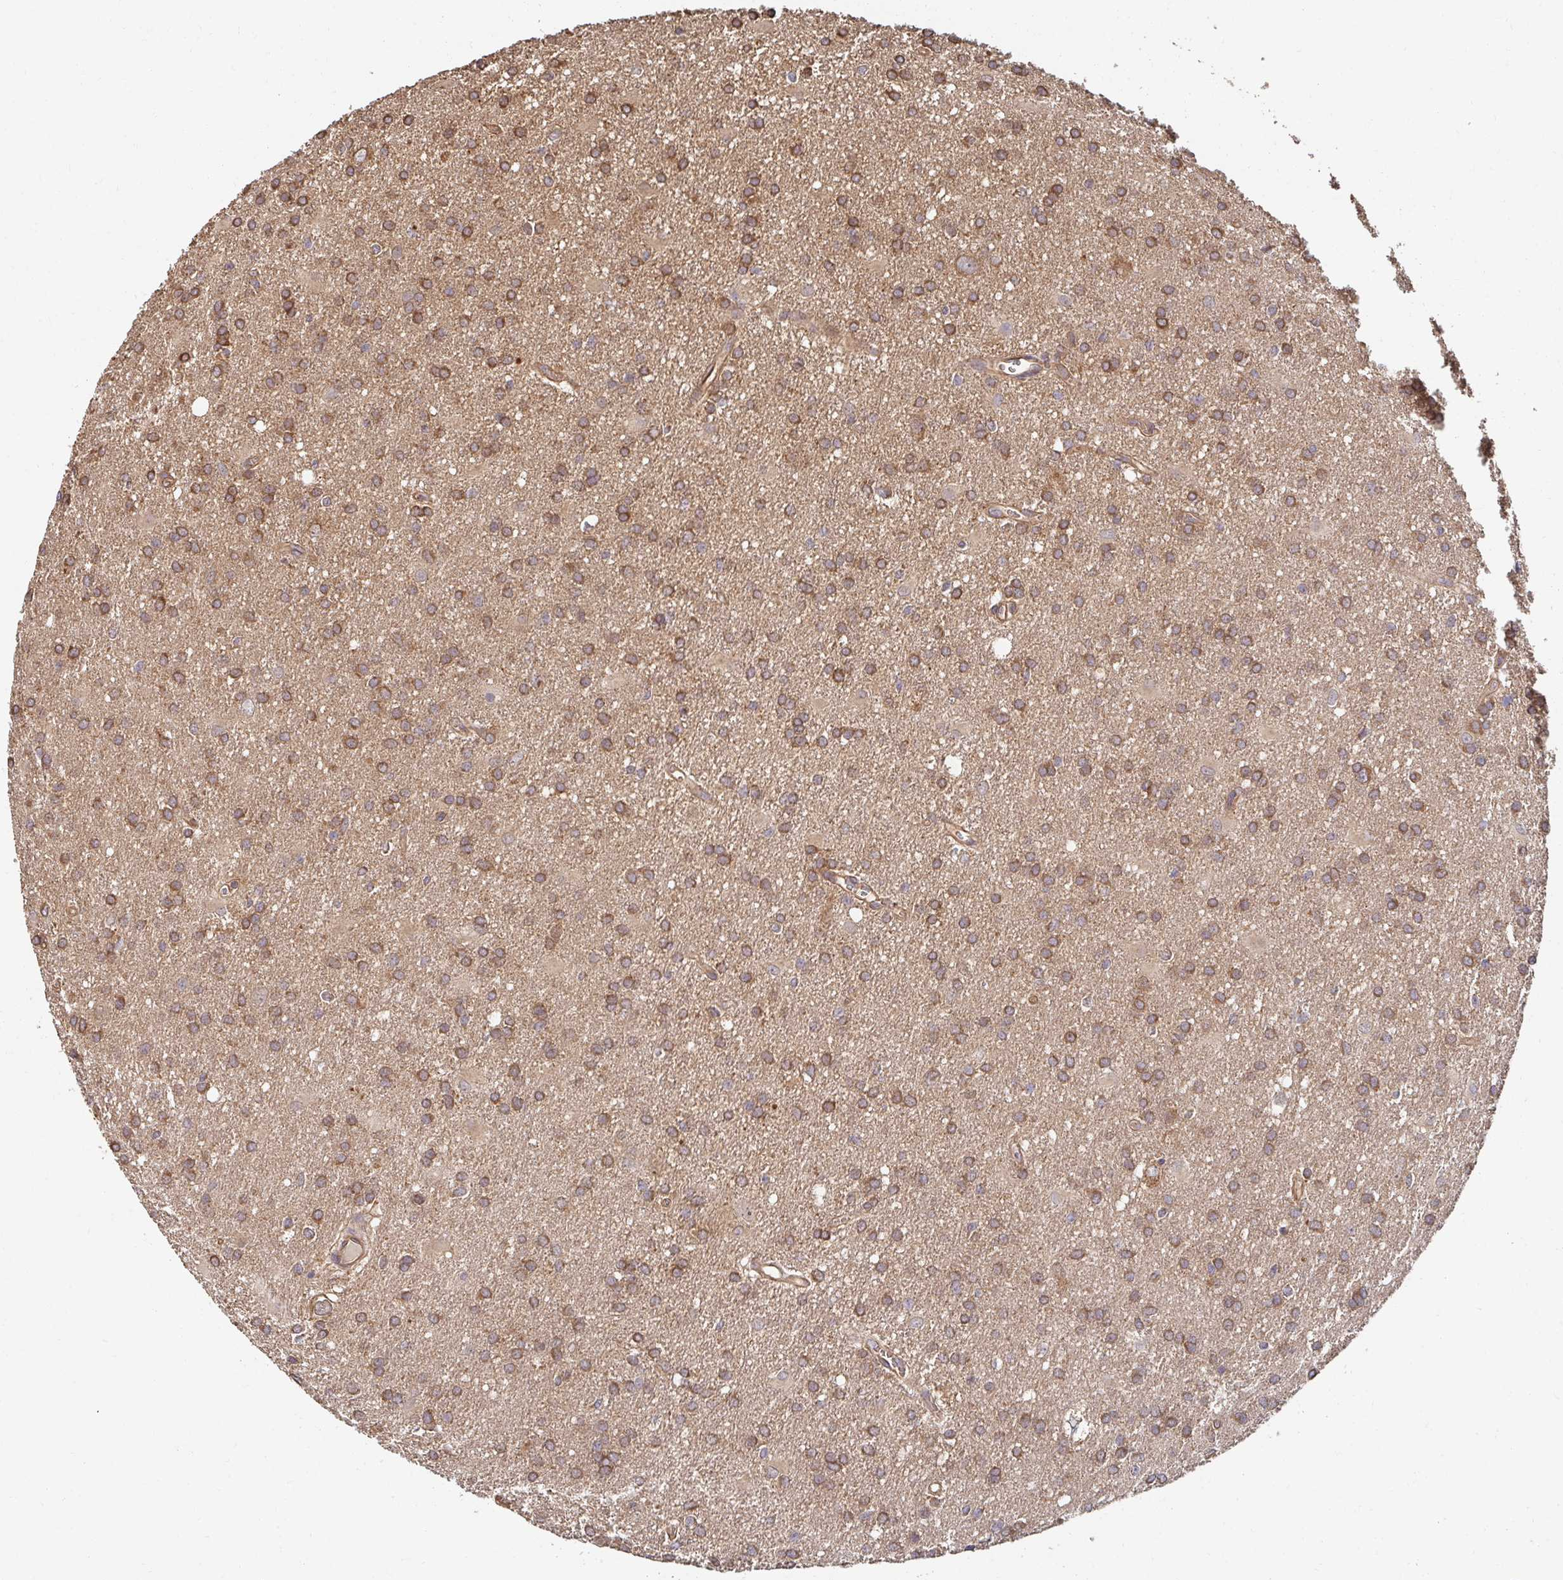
{"staining": {"intensity": "moderate", "quantity": ">75%", "location": "cytoplasmic/membranous"}, "tissue": "glioma", "cell_type": "Tumor cells", "image_type": "cancer", "snomed": [{"axis": "morphology", "description": "Glioma, malignant, Low grade"}, {"axis": "topography", "description": "Brain"}], "caption": "Moderate cytoplasmic/membranous staining is seen in approximately >75% of tumor cells in glioma. Using DAB (3,3'-diaminobenzidine) (brown) and hematoxylin (blue) stains, captured at high magnification using brightfield microscopy.", "gene": "APBB1", "patient": {"sex": "male", "age": 66}}